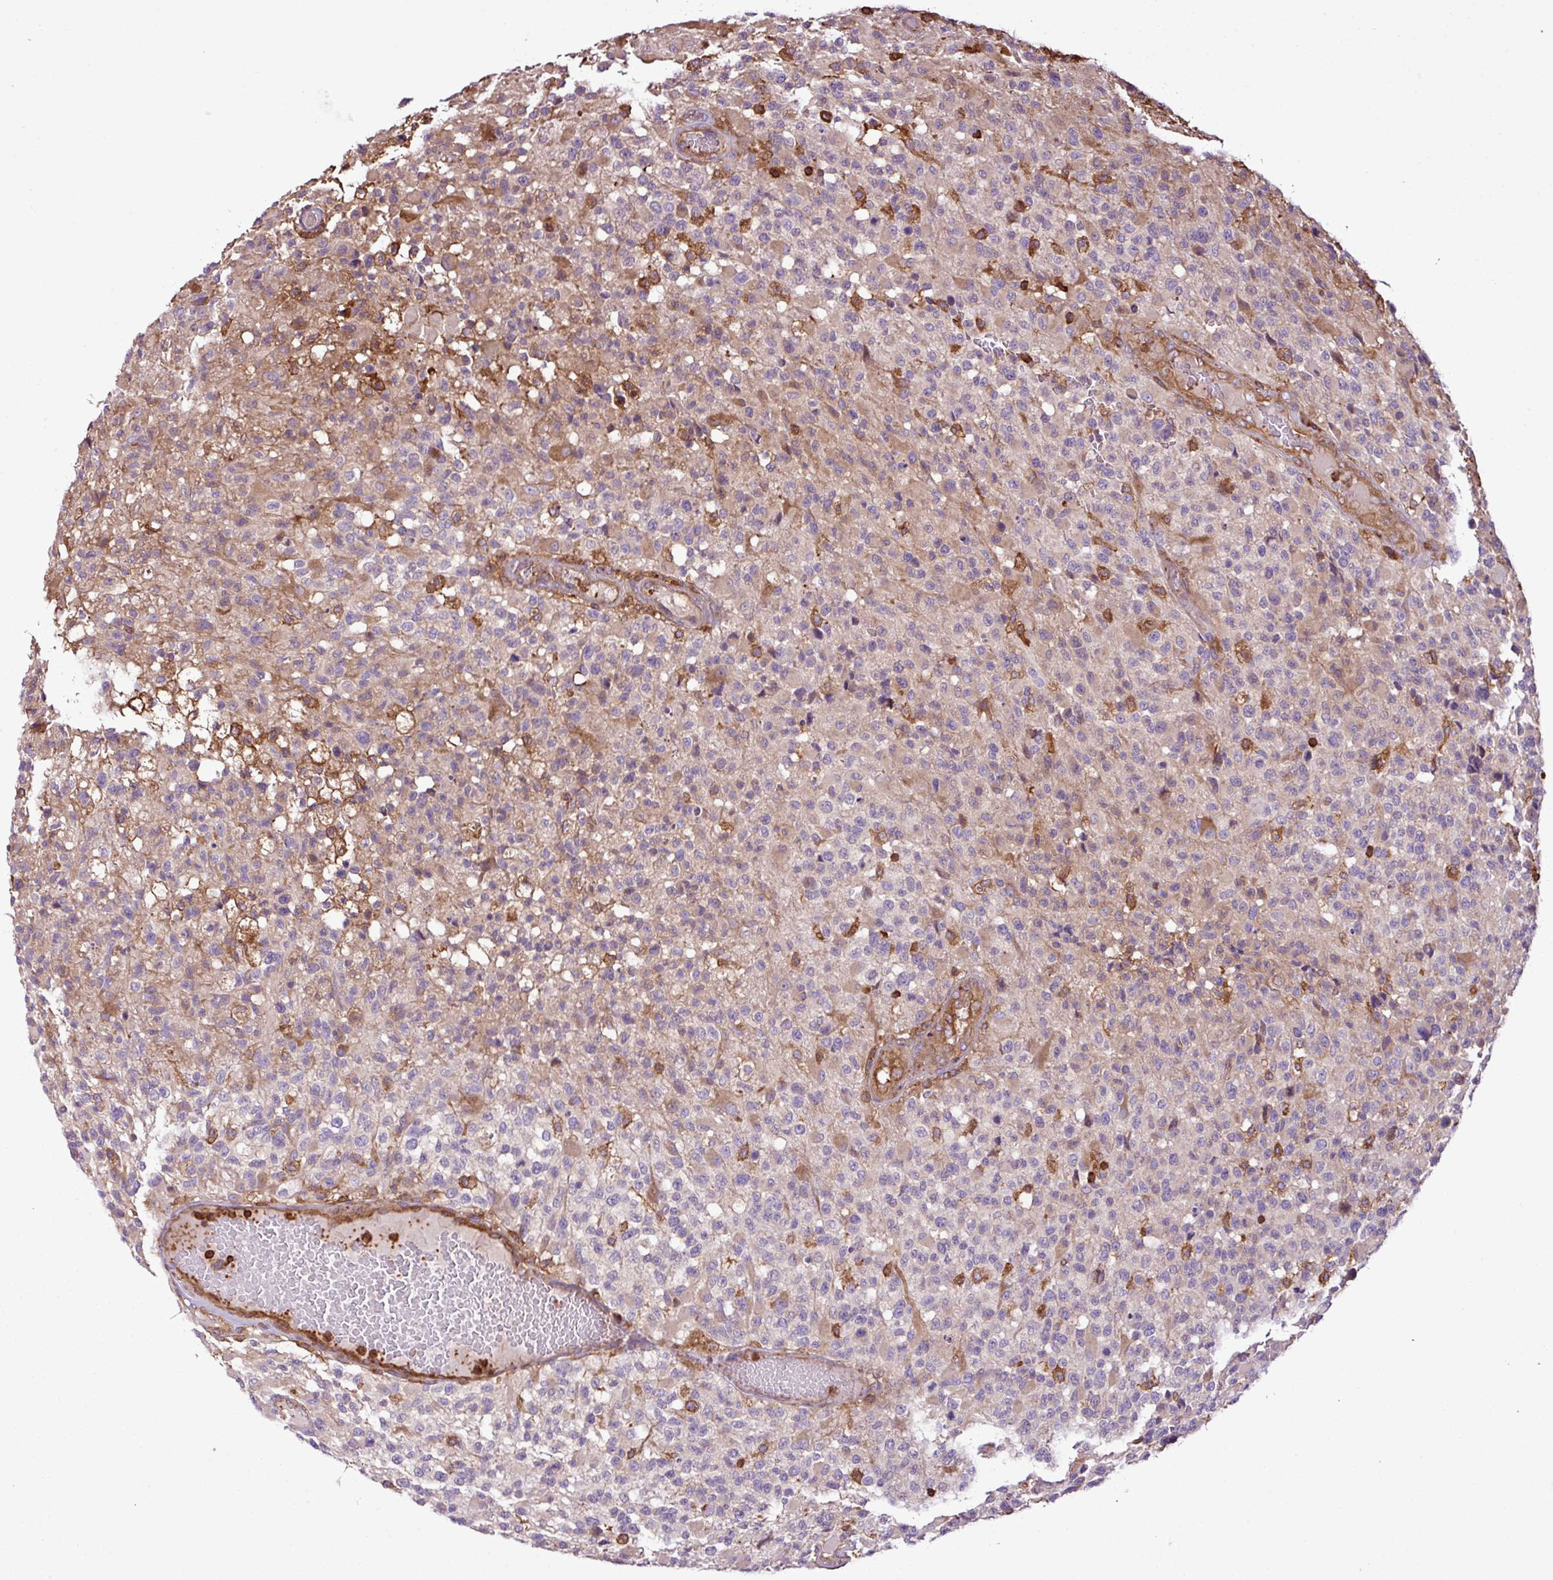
{"staining": {"intensity": "weak", "quantity": "<25%", "location": "cytoplasmic/membranous"}, "tissue": "glioma", "cell_type": "Tumor cells", "image_type": "cancer", "snomed": [{"axis": "morphology", "description": "Glioma, malignant, High grade"}, {"axis": "morphology", "description": "Glioblastoma, NOS"}, {"axis": "topography", "description": "Brain"}], "caption": "This is an IHC photomicrograph of human malignant high-grade glioma. There is no expression in tumor cells.", "gene": "PGAP6", "patient": {"sex": "male", "age": 60}}